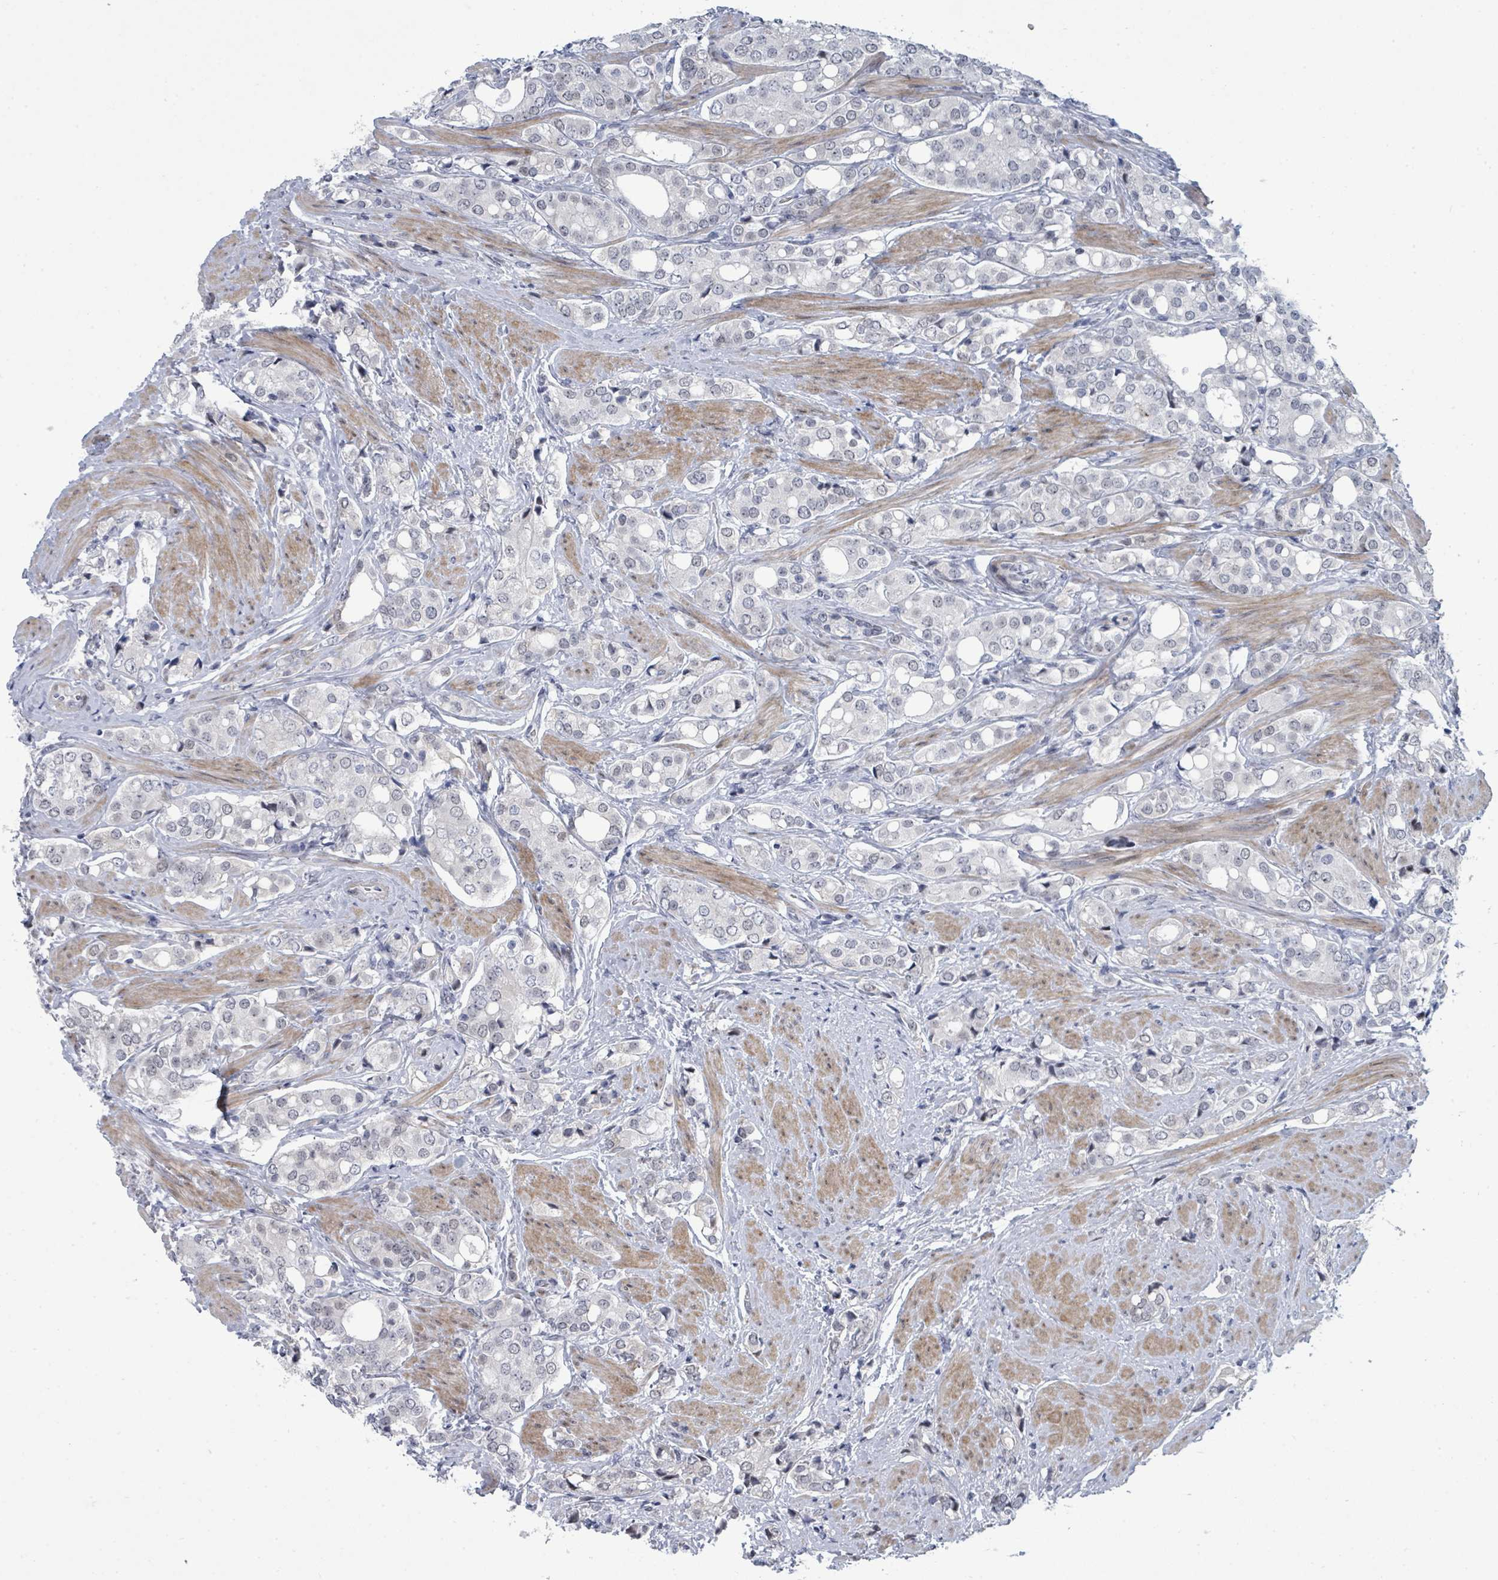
{"staining": {"intensity": "negative", "quantity": "none", "location": "none"}, "tissue": "prostate cancer", "cell_type": "Tumor cells", "image_type": "cancer", "snomed": [{"axis": "morphology", "description": "Adenocarcinoma, High grade"}, {"axis": "topography", "description": "Prostate"}], "caption": "There is no significant positivity in tumor cells of prostate adenocarcinoma (high-grade).", "gene": "CT45A5", "patient": {"sex": "male", "age": 71}}